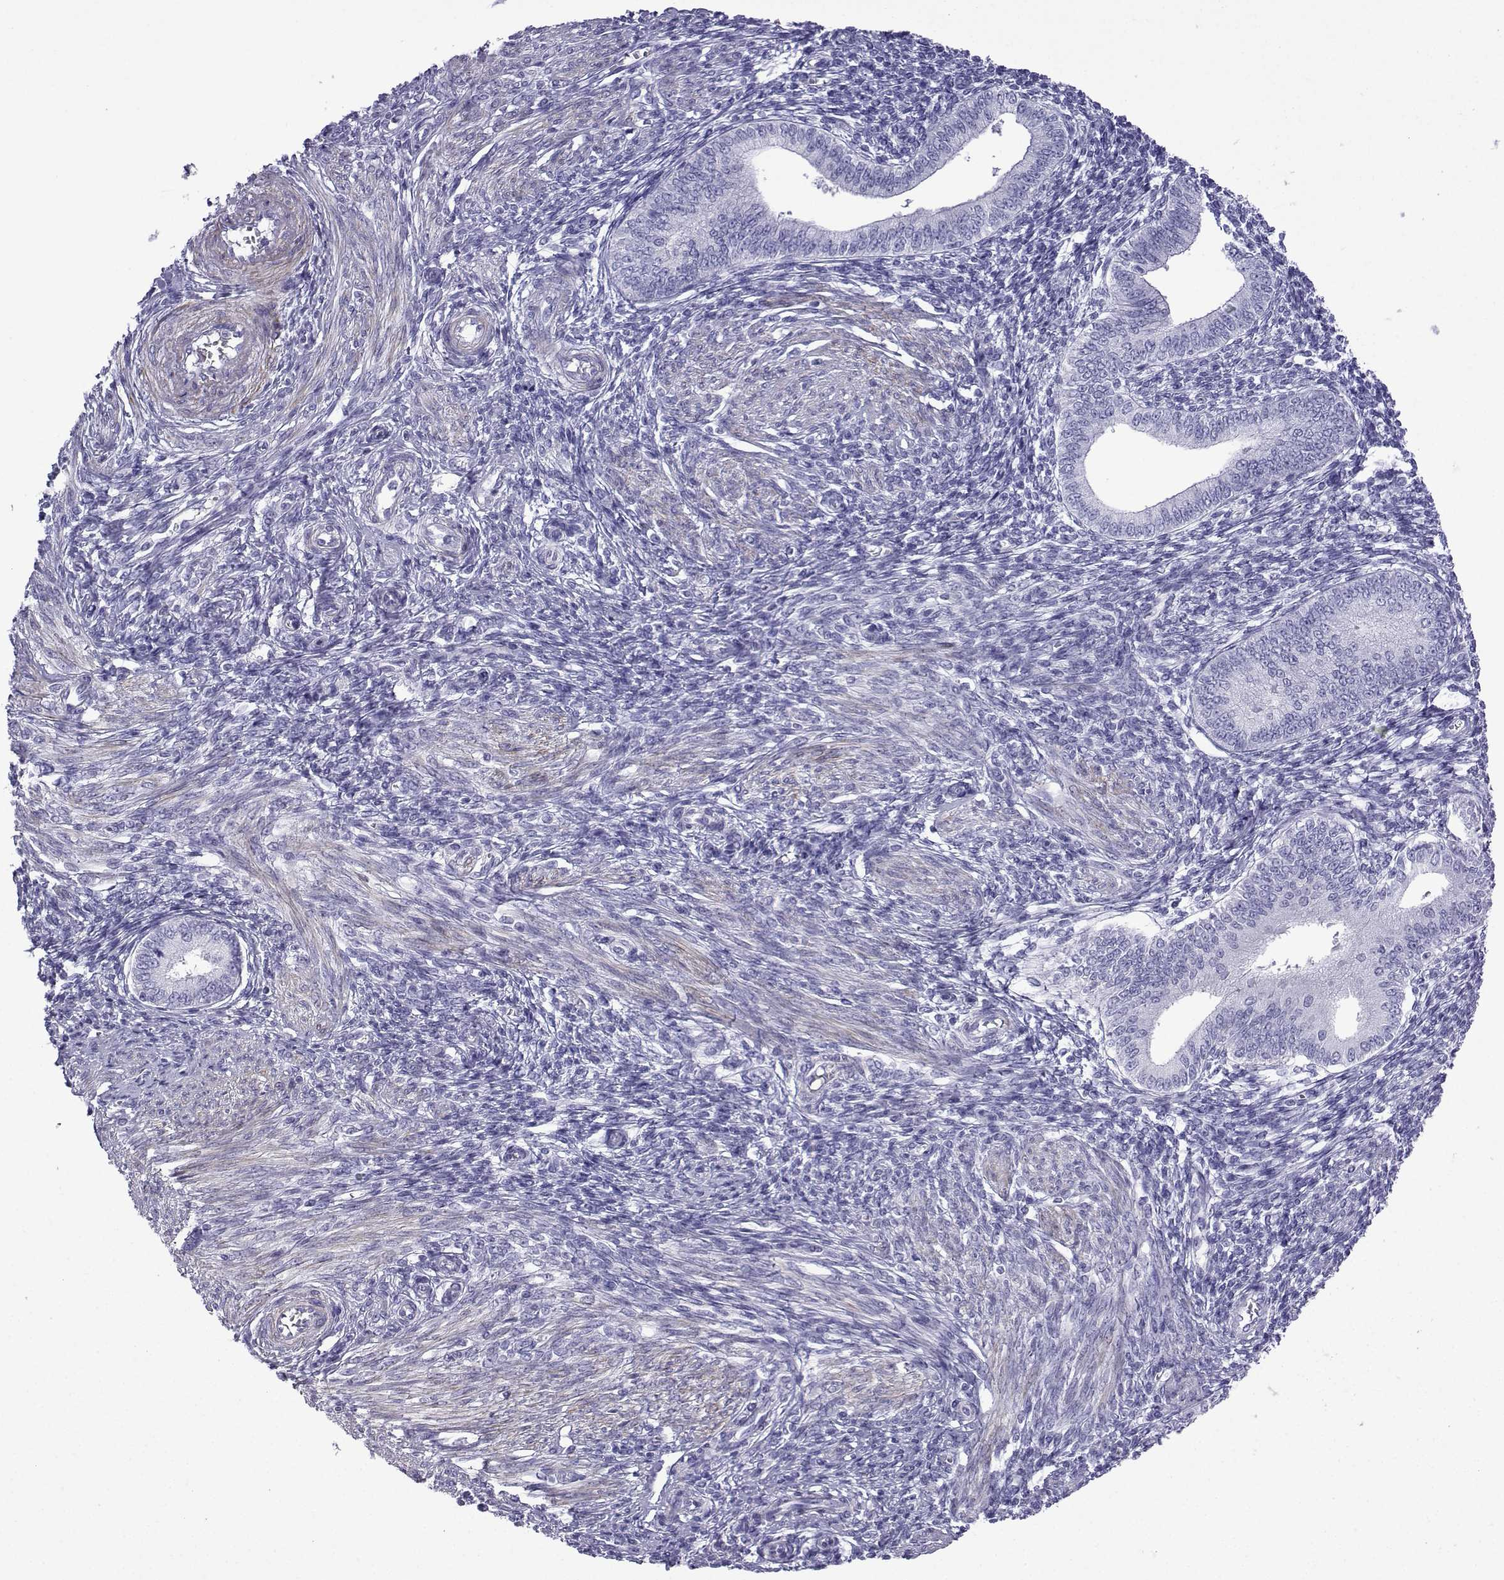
{"staining": {"intensity": "negative", "quantity": "none", "location": "none"}, "tissue": "endometrium", "cell_type": "Cells in endometrial stroma", "image_type": "normal", "snomed": [{"axis": "morphology", "description": "Normal tissue, NOS"}, {"axis": "topography", "description": "Endometrium"}], "caption": "This is an immunohistochemistry (IHC) image of benign endometrium. There is no expression in cells in endometrial stroma.", "gene": "KCNF1", "patient": {"sex": "female", "age": 42}}